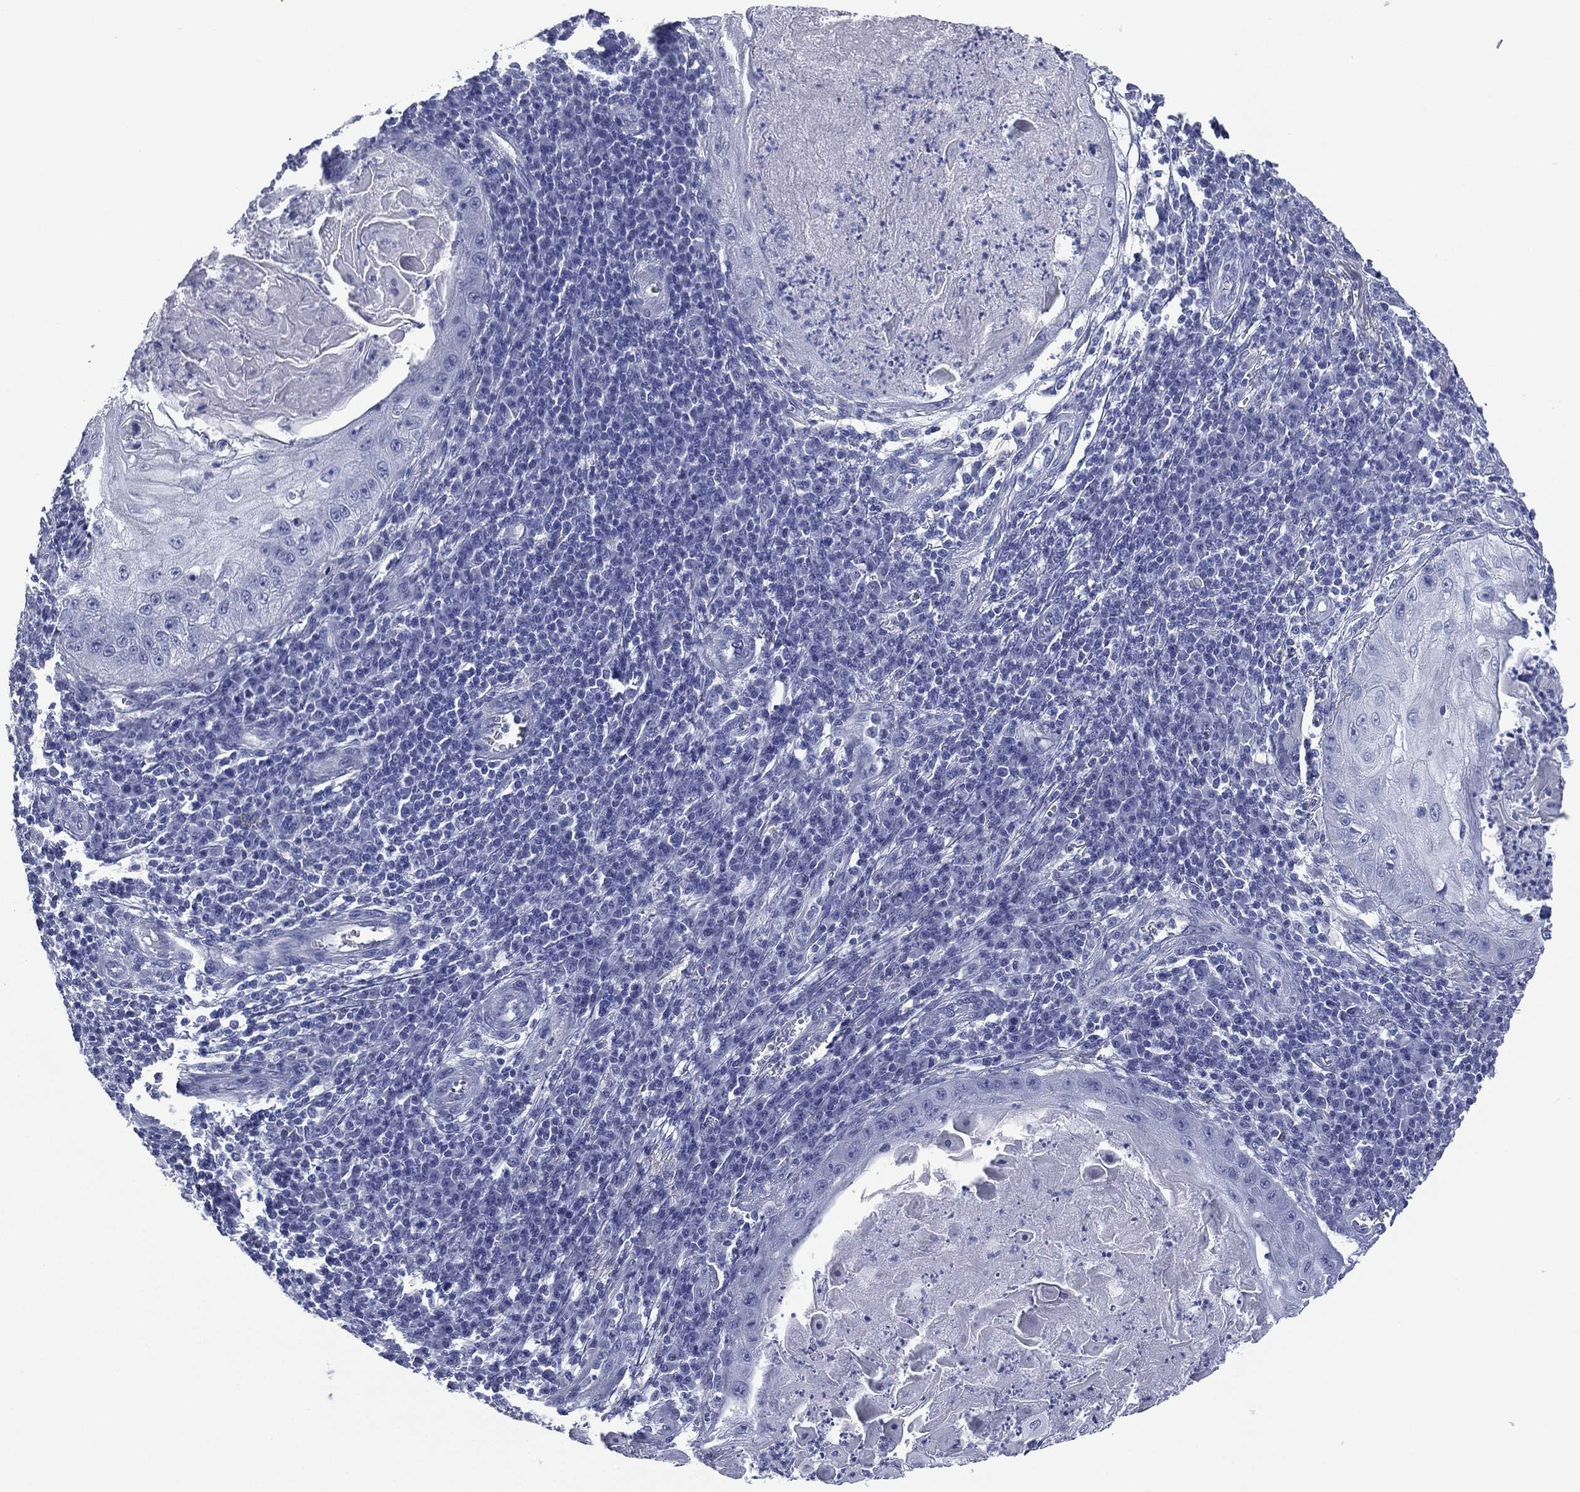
{"staining": {"intensity": "negative", "quantity": "none", "location": "none"}, "tissue": "skin cancer", "cell_type": "Tumor cells", "image_type": "cancer", "snomed": [{"axis": "morphology", "description": "Squamous cell carcinoma, NOS"}, {"axis": "topography", "description": "Skin"}], "caption": "Photomicrograph shows no protein staining in tumor cells of skin cancer tissue.", "gene": "FCER2", "patient": {"sex": "male", "age": 70}}